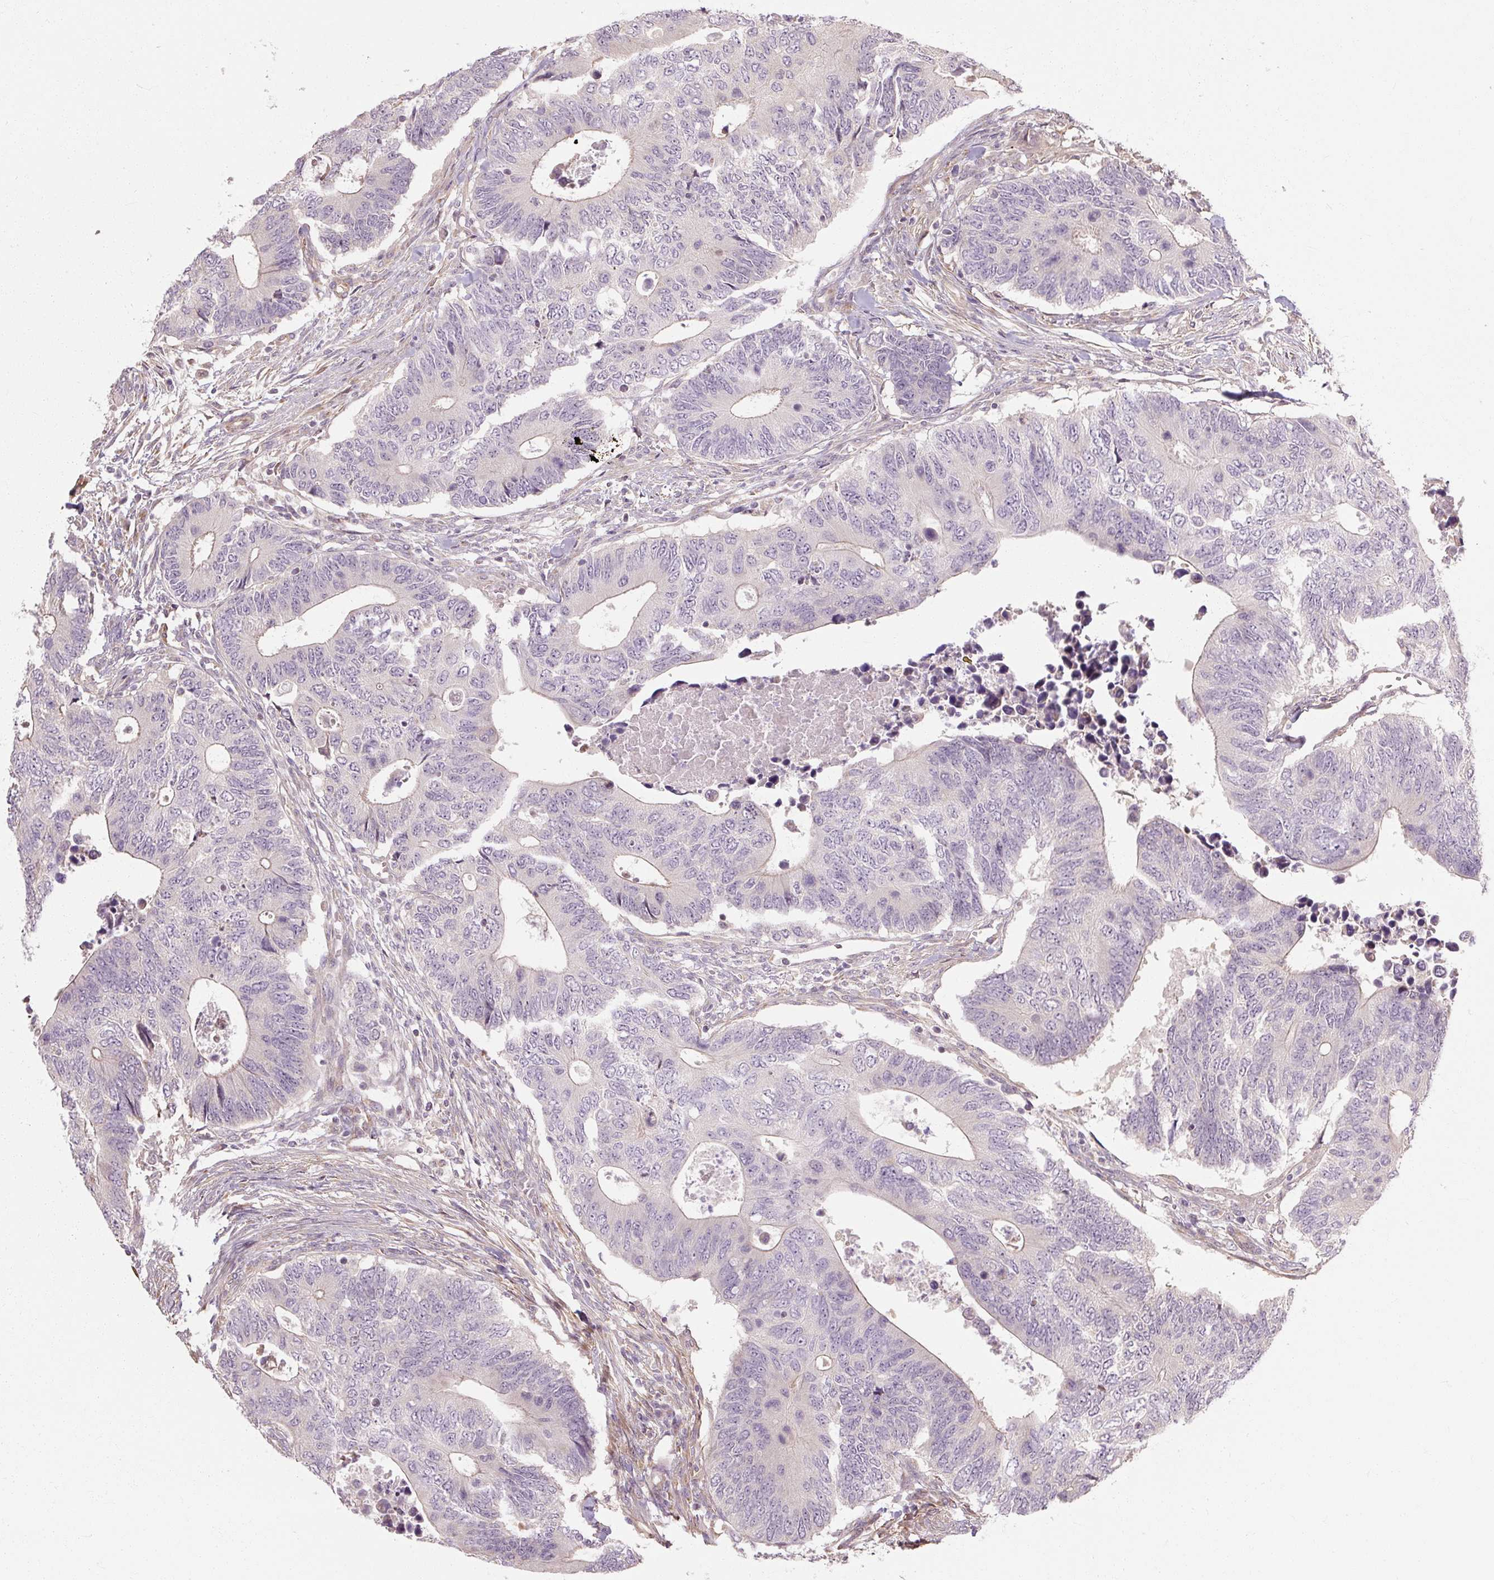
{"staining": {"intensity": "weak", "quantity": "<25%", "location": "cytoplasmic/membranous"}, "tissue": "colorectal cancer", "cell_type": "Tumor cells", "image_type": "cancer", "snomed": [{"axis": "morphology", "description": "Adenocarcinoma, NOS"}, {"axis": "topography", "description": "Colon"}], "caption": "A high-resolution image shows IHC staining of adenocarcinoma (colorectal), which reveals no significant staining in tumor cells.", "gene": "RB1CC1", "patient": {"sex": "male", "age": 87}}